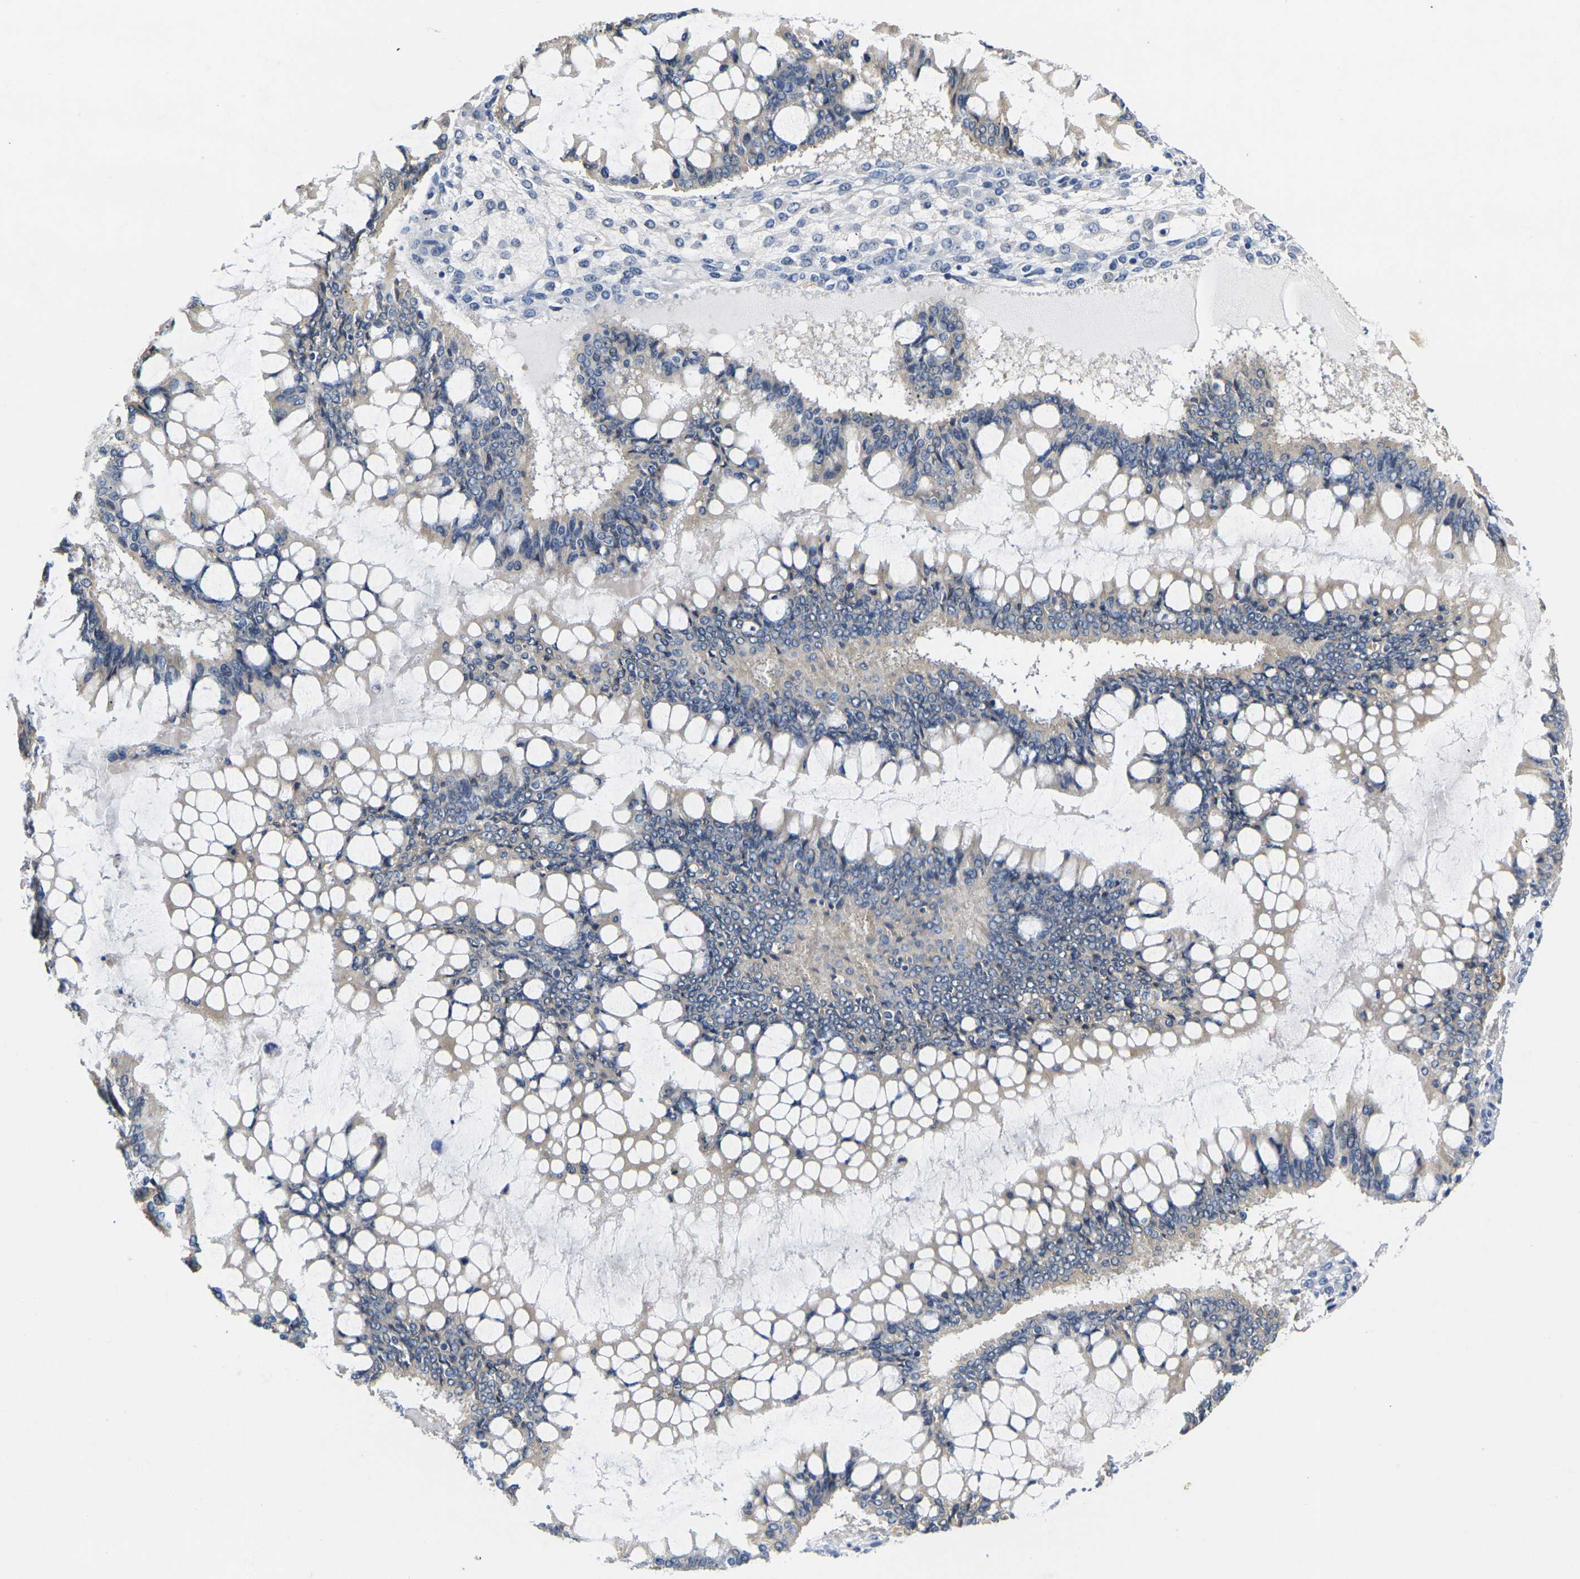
{"staining": {"intensity": "negative", "quantity": "none", "location": "none"}, "tissue": "ovarian cancer", "cell_type": "Tumor cells", "image_type": "cancer", "snomed": [{"axis": "morphology", "description": "Cystadenocarcinoma, mucinous, NOS"}, {"axis": "topography", "description": "Ovary"}], "caption": "DAB immunohistochemical staining of human ovarian cancer exhibits no significant positivity in tumor cells.", "gene": "NOCT", "patient": {"sex": "female", "age": 73}}